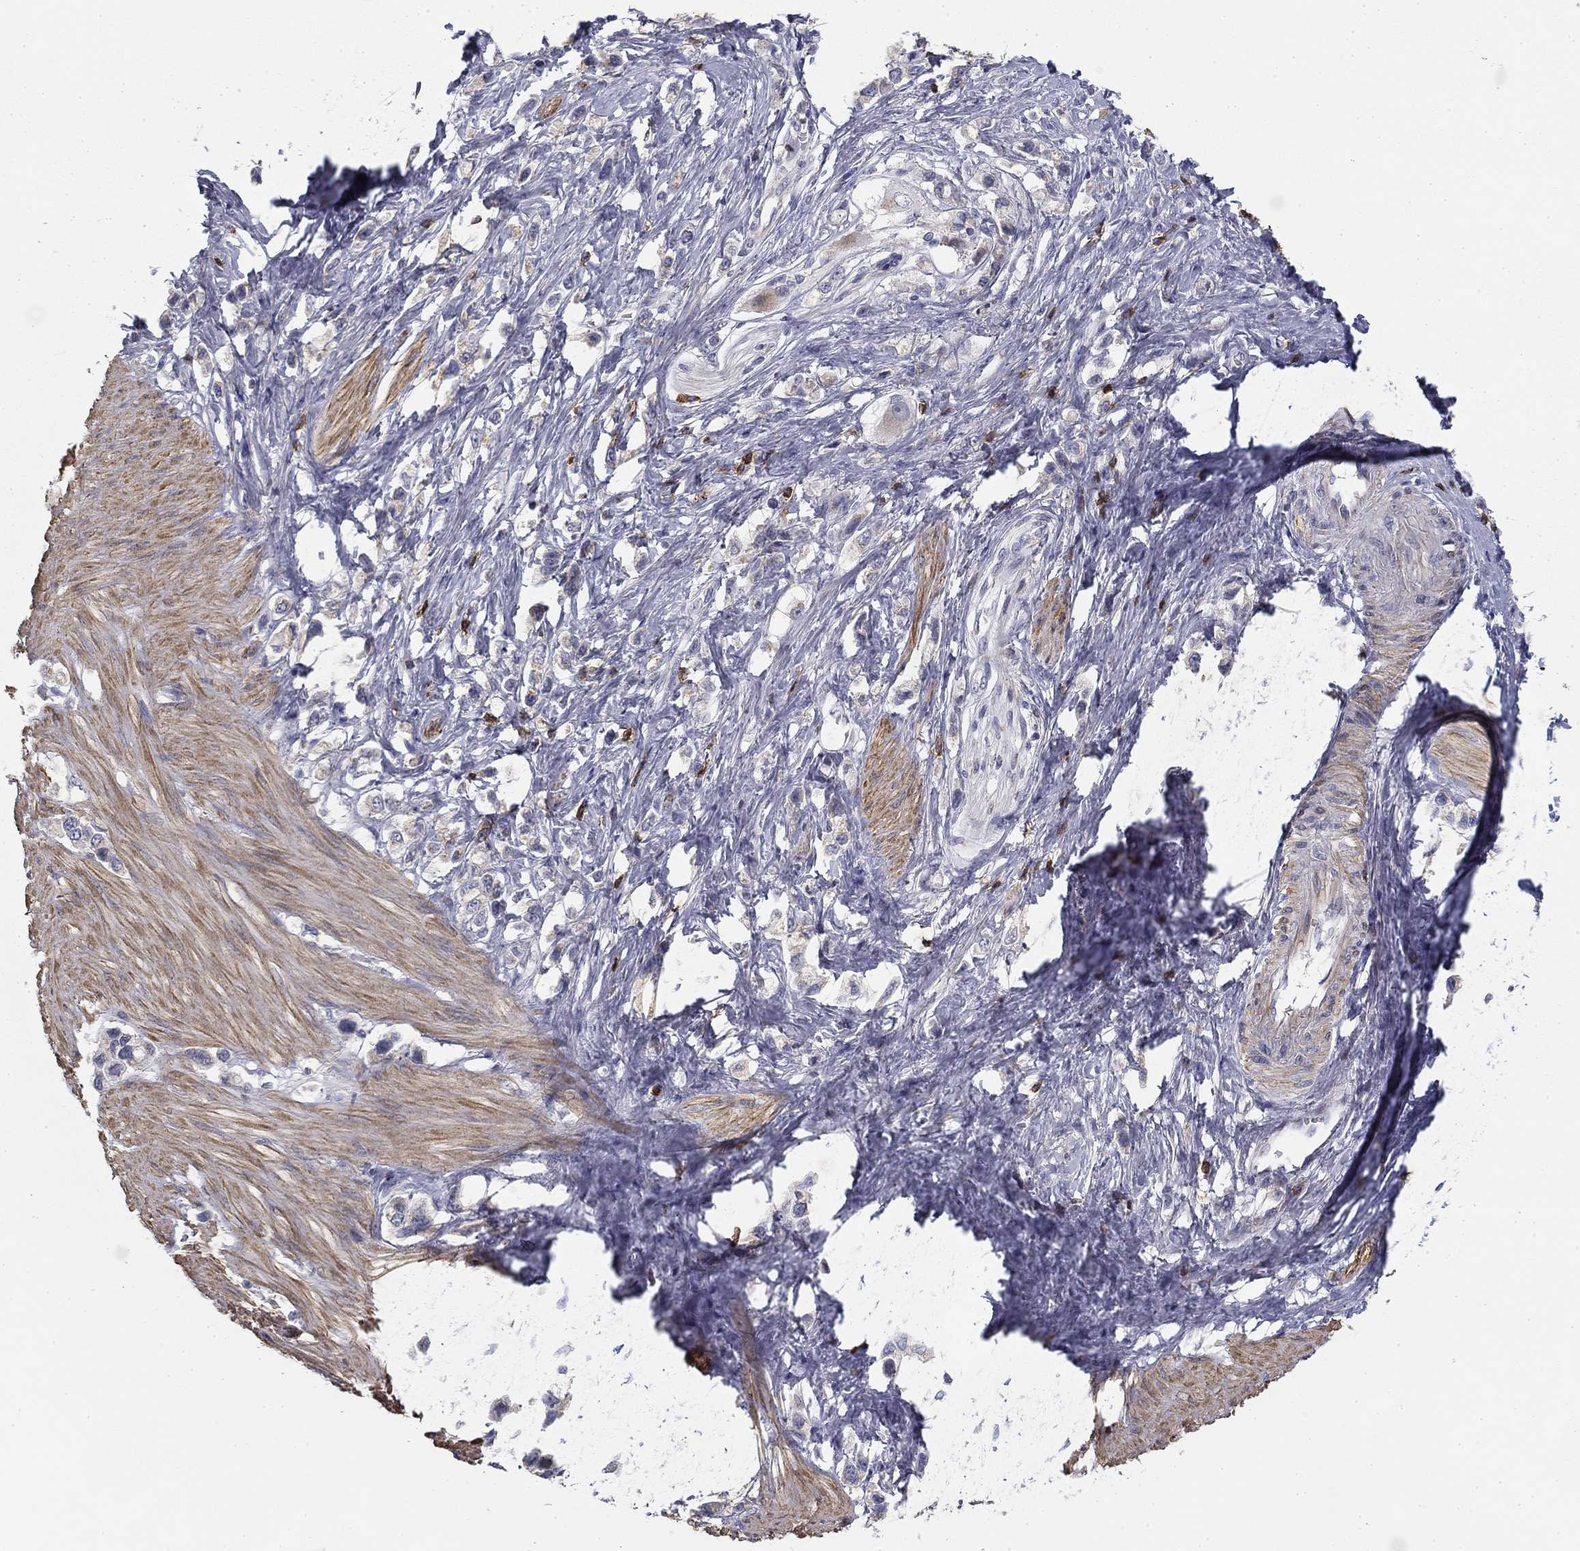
{"staining": {"intensity": "negative", "quantity": "none", "location": "none"}, "tissue": "stomach cancer", "cell_type": "Tumor cells", "image_type": "cancer", "snomed": [{"axis": "morphology", "description": "Normal tissue, NOS"}, {"axis": "morphology", "description": "Adenocarcinoma, NOS"}, {"axis": "morphology", "description": "Adenocarcinoma, High grade"}, {"axis": "topography", "description": "Stomach, upper"}, {"axis": "topography", "description": "Stomach"}], "caption": "Tumor cells show no significant positivity in high-grade adenocarcinoma (stomach).", "gene": "TRAT1", "patient": {"sex": "female", "age": 65}}